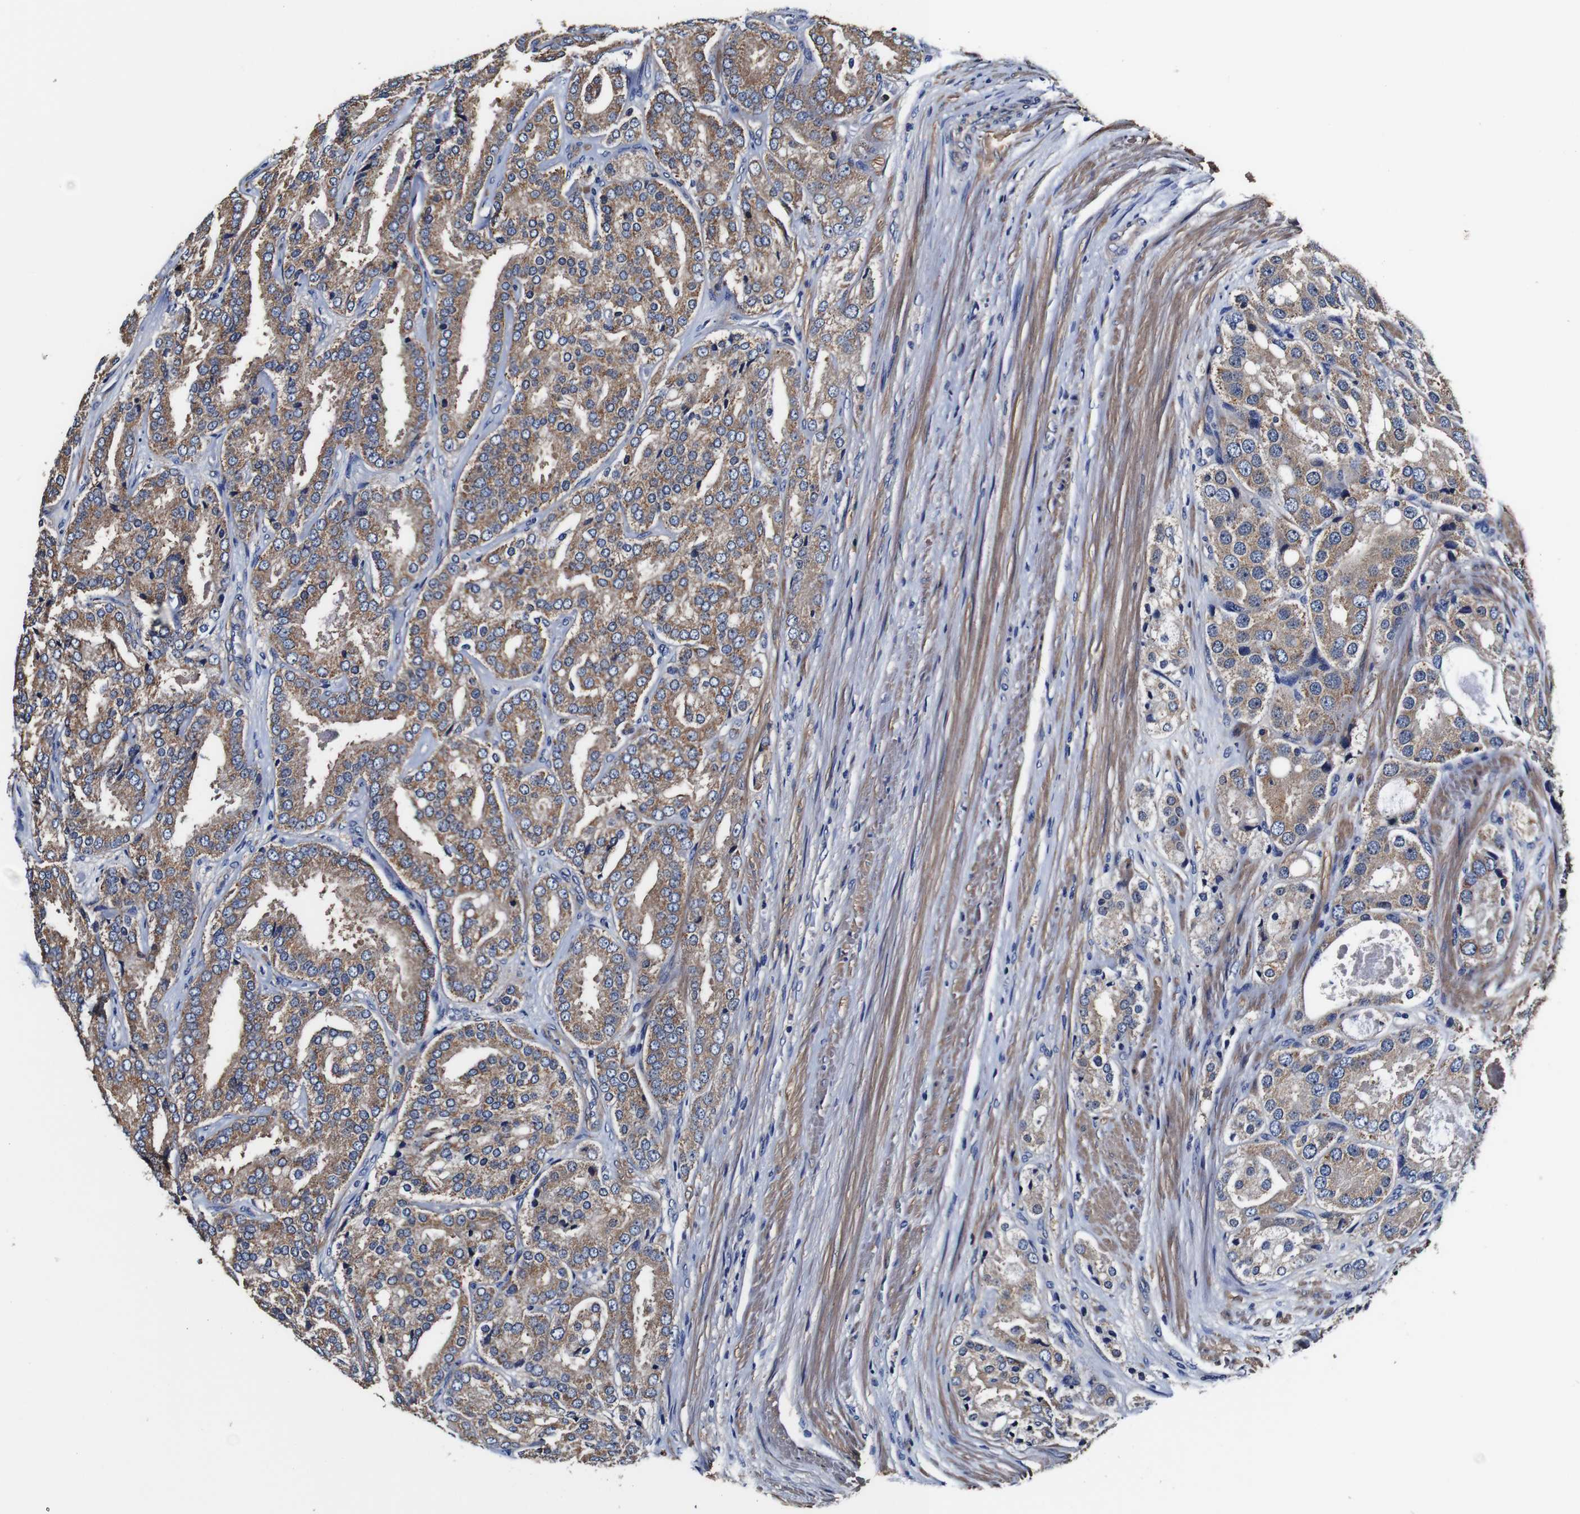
{"staining": {"intensity": "moderate", "quantity": ">75%", "location": "cytoplasmic/membranous"}, "tissue": "prostate cancer", "cell_type": "Tumor cells", "image_type": "cancer", "snomed": [{"axis": "morphology", "description": "Adenocarcinoma, High grade"}, {"axis": "topography", "description": "Prostate"}], "caption": "Human prostate high-grade adenocarcinoma stained for a protein (brown) shows moderate cytoplasmic/membranous positive staining in about >75% of tumor cells.", "gene": "PDCD6IP", "patient": {"sex": "male", "age": 65}}